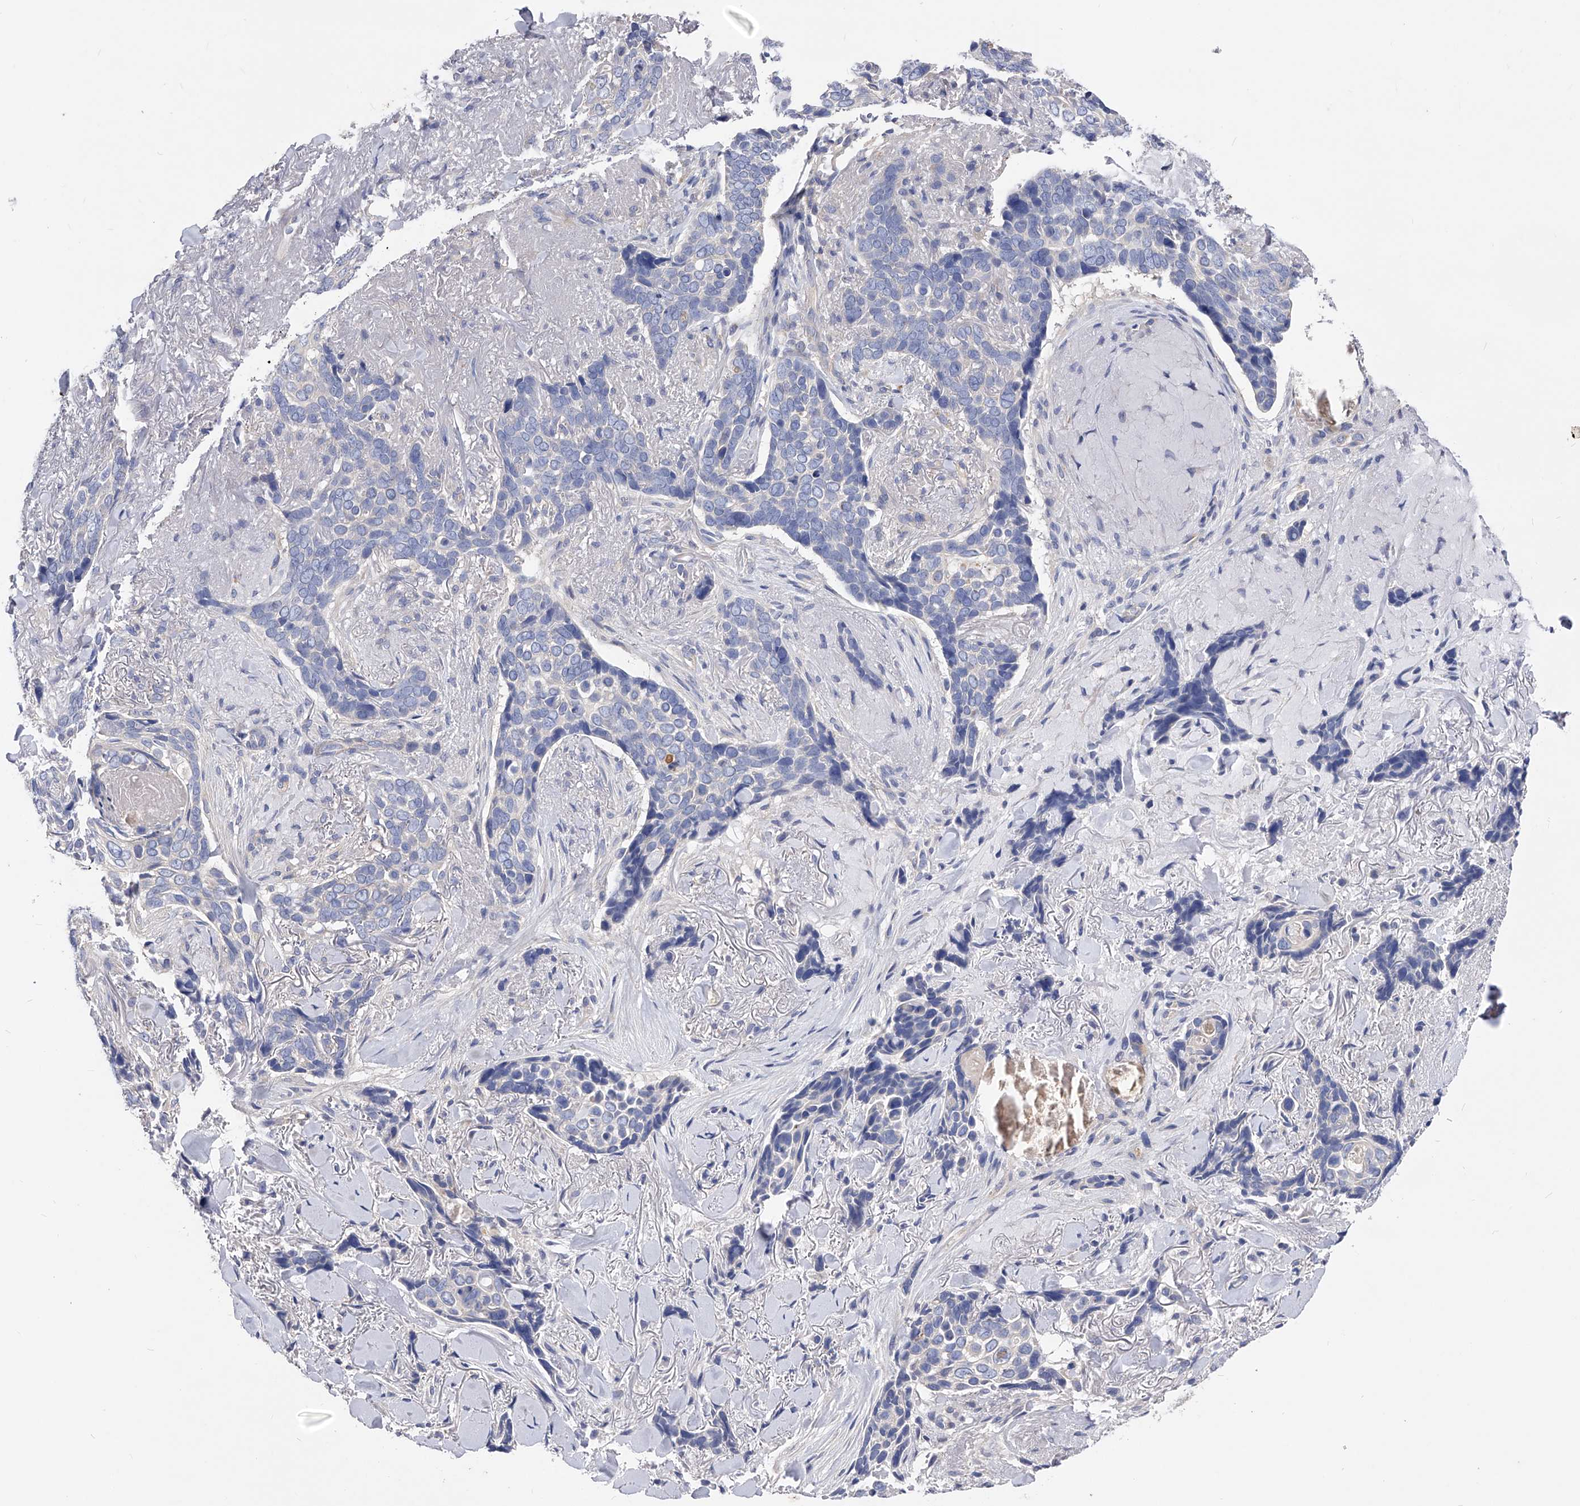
{"staining": {"intensity": "negative", "quantity": "none", "location": "none"}, "tissue": "skin cancer", "cell_type": "Tumor cells", "image_type": "cancer", "snomed": [{"axis": "morphology", "description": "Basal cell carcinoma"}, {"axis": "topography", "description": "Skin"}], "caption": "Skin basal cell carcinoma was stained to show a protein in brown. There is no significant expression in tumor cells.", "gene": "PPP5C", "patient": {"sex": "female", "age": 82}}